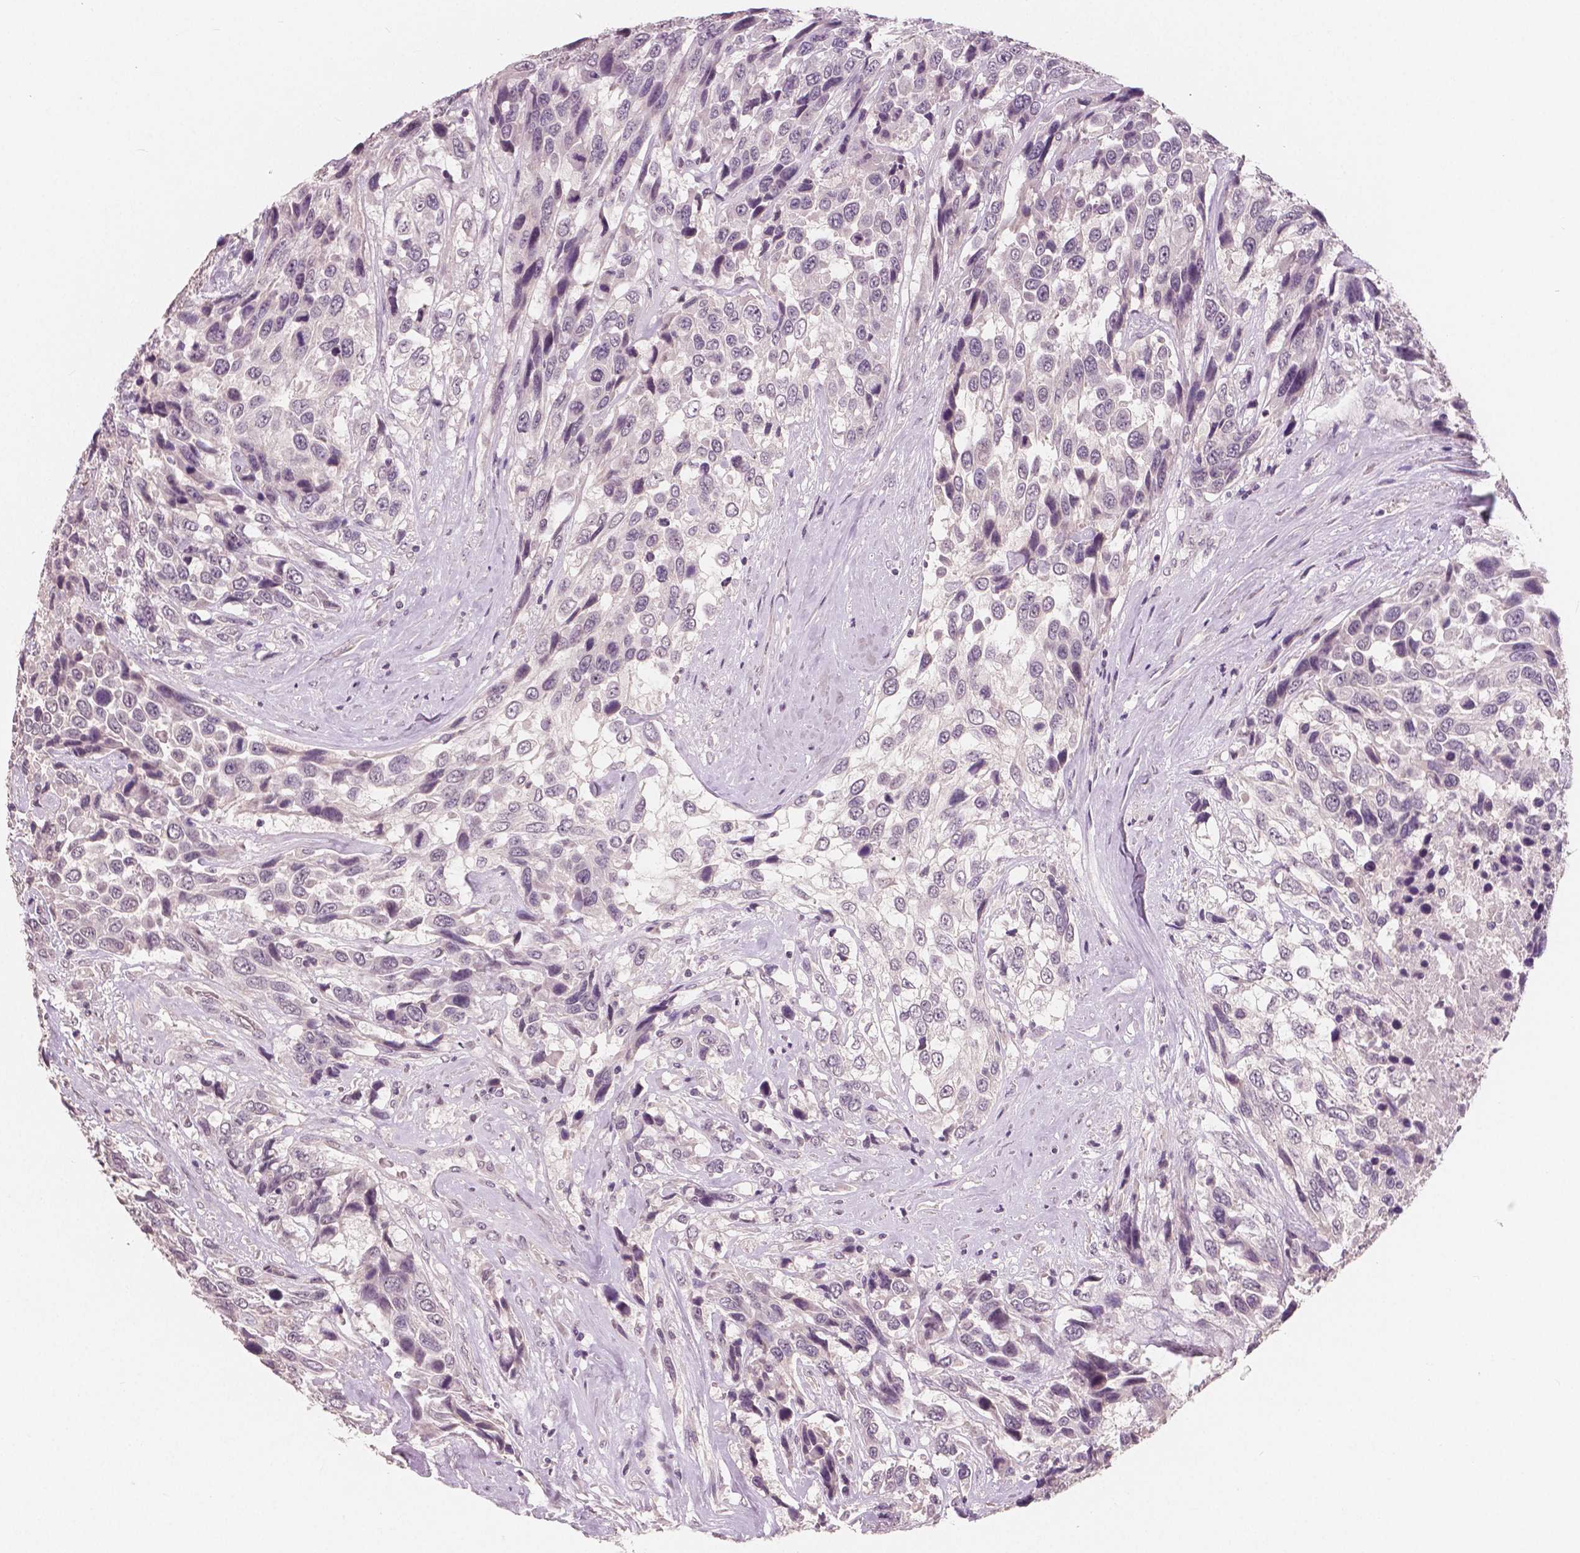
{"staining": {"intensity": "negative", "quantity": "none", "location": "none"}, "tissue": "urothelial cancer", "cell_type": "Tumor cells", "image_type": "cancer", "snomed": [{"axis": "morphology", "description": "Urothelial carcinoma, High grade"}, {"axis": "topography", "description": "Urinary bladder"}], "caption": "Immunohistochemistry micrograph of urothelial cancer stained for a protein (brown), which shows no positivity in tumor cells.", "gene": "RNASE7", "patient": {"sex": "female", "age": 70}}